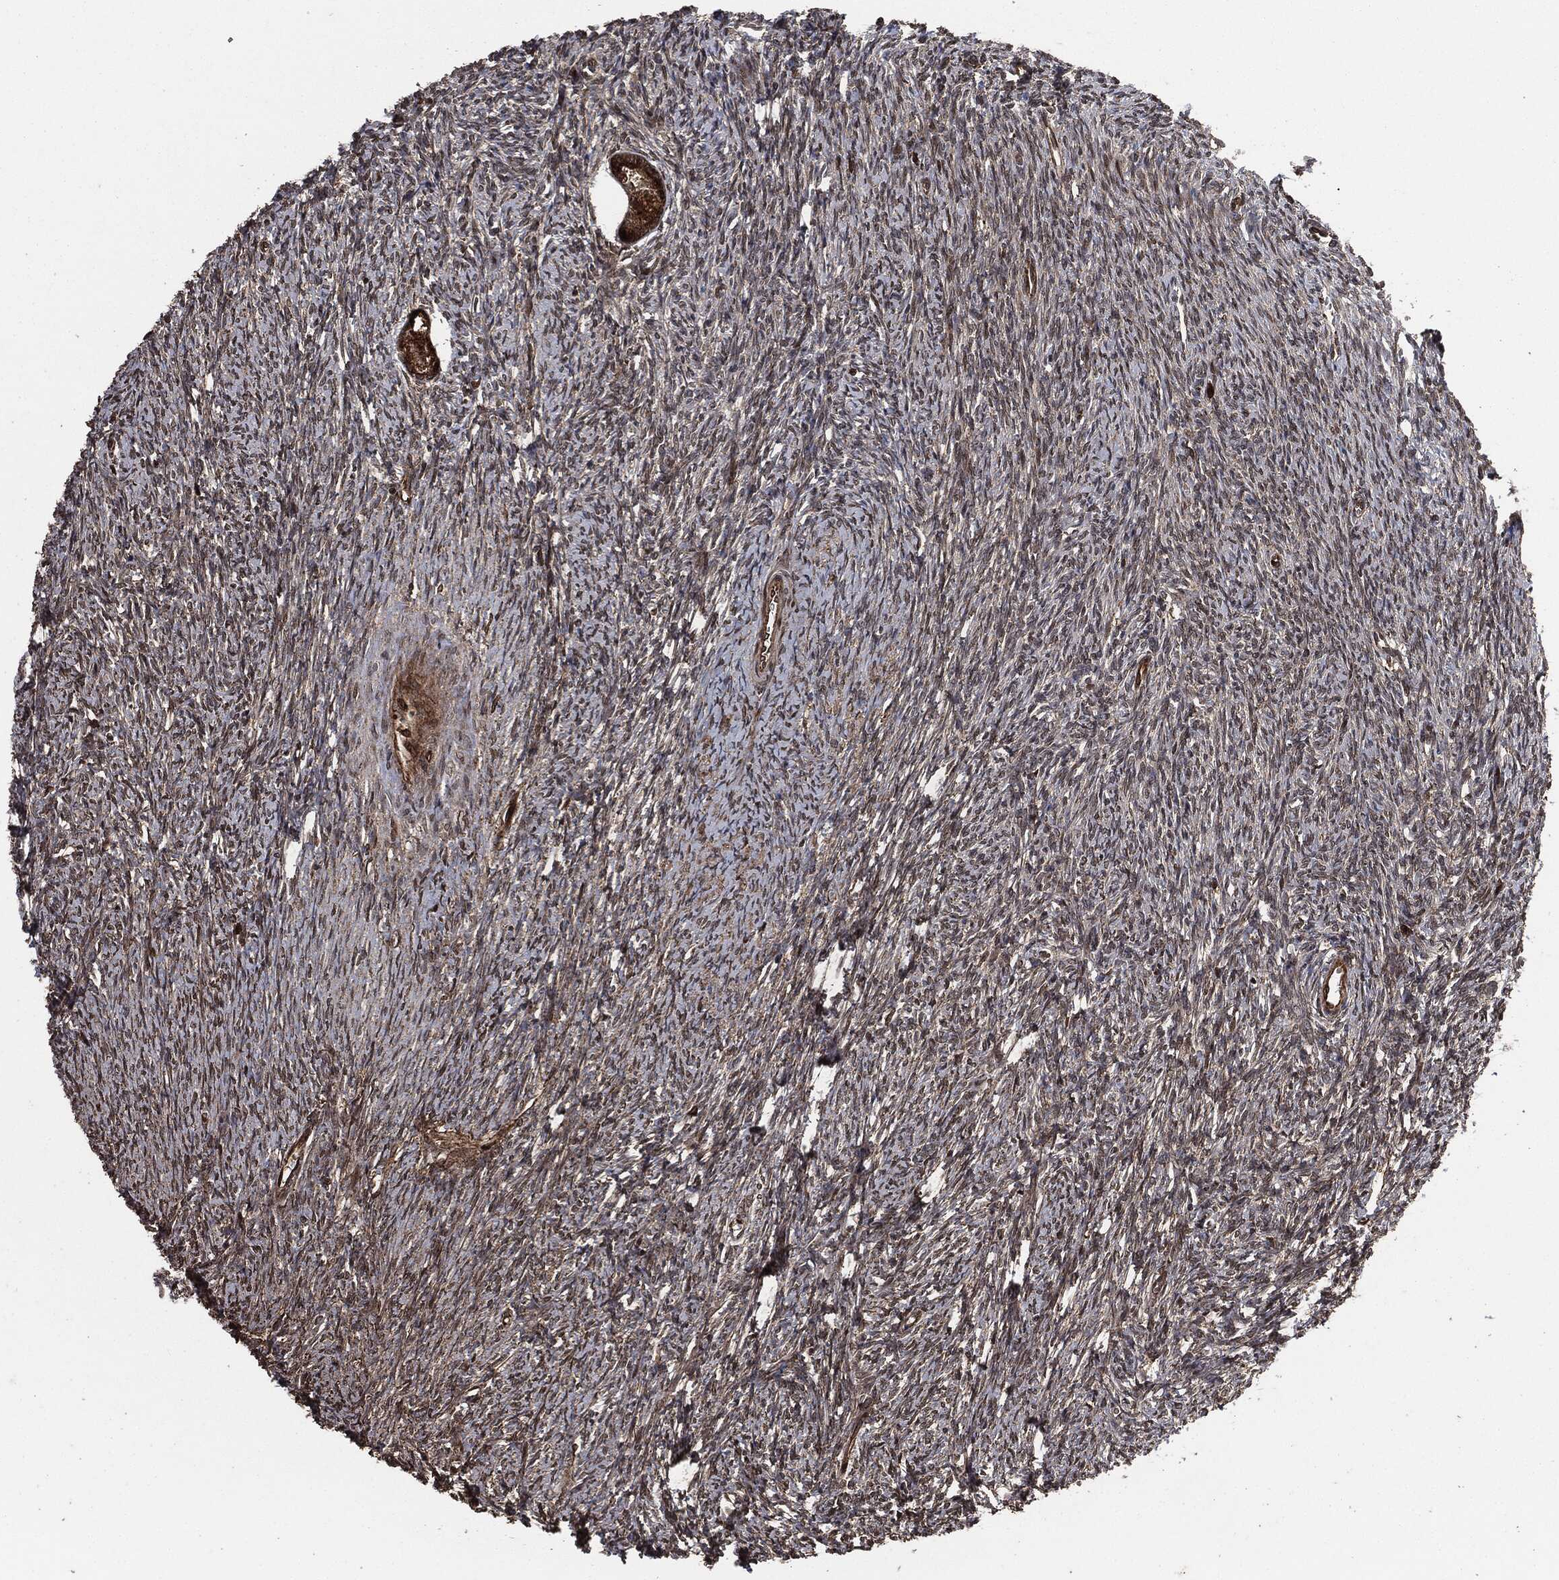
{"staining": {"intensity": "moderate", "quantity": ">75%", "location": "cytoplasmic/membranous"}, "tissue": "ovary", "cell_type": "Follicle cells", "image_type": "normal", "snomed": [{"axis": "morphology", "description": "Normal tissue, NOS"}, {"axis": "topography", "description": "Fallopian tube"}, {"axis": "topography", "description": "Ovary"}], "caption": "Ovary stained with a brown dye reveals moderate cytoplasmic/membranous positive positivity in approximately >75% of follicle cells.", "gene": "IFIT1", "patient": {"sex": "female", "age": 33}}